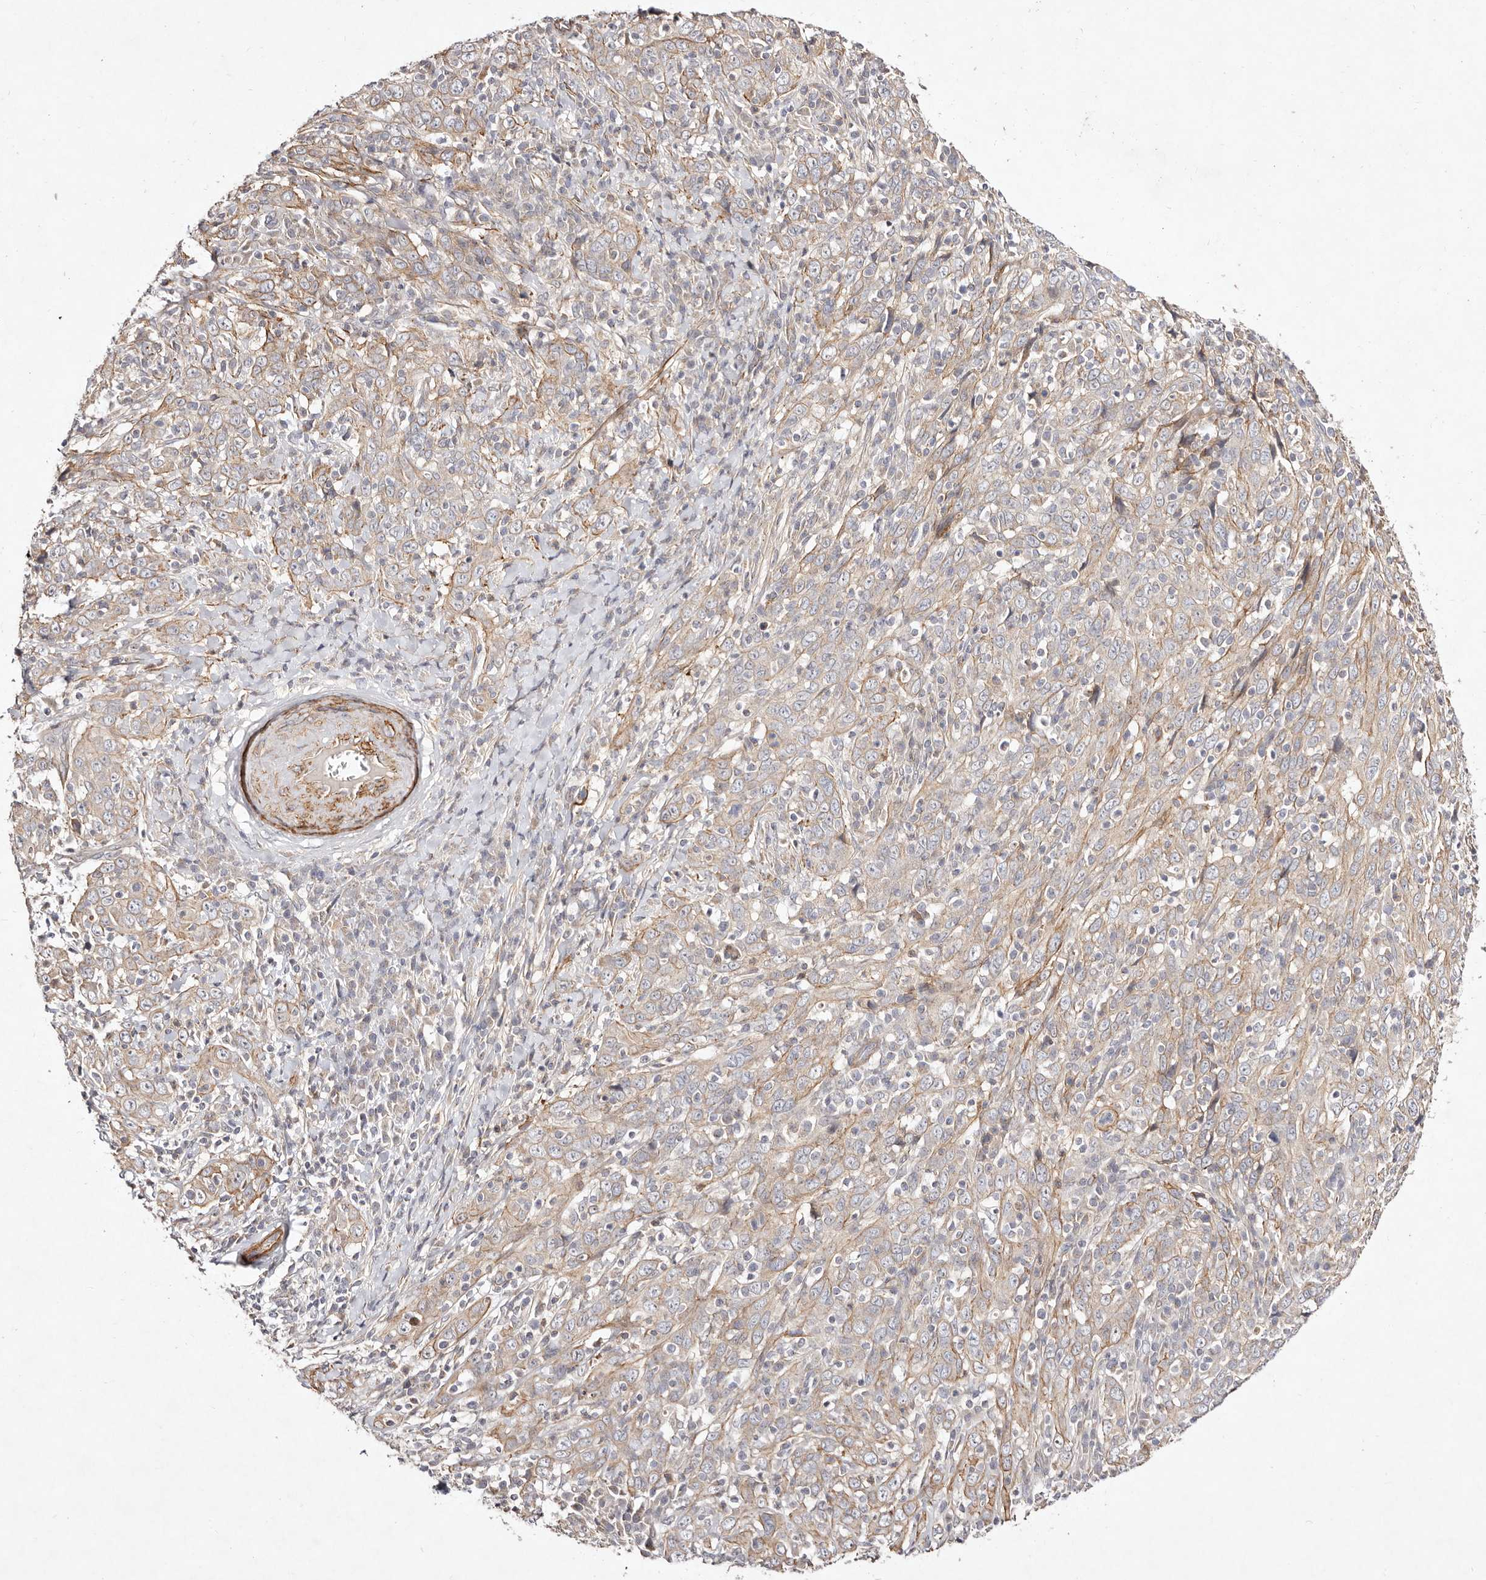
{"staining": {"intensity": "moderate", "quantity": "<25%", "location": "cytoplasmic/membranous"}, "tissue": "cervical cancer", "cell_type": "Tumor cells", "image_type": "cancer", "snomed": [{"axis": "morphology", "description": "Squamous cell carcinoma, NOS"}, {"axis": "topography", "description": "Cervix"}], "caption": "High-power microscopy captured an immunohistochemistry image of cervical cancer, revealing moderate cytoplasmic/membranous staining in about <25% of tumor cells. The staining was performed using DAB, with brown indicating positive protein expression. Nuclei are stained blue with hematoxylin.", "gene": "MTMR11", "patient": {"sex": "female", "age": 46}}